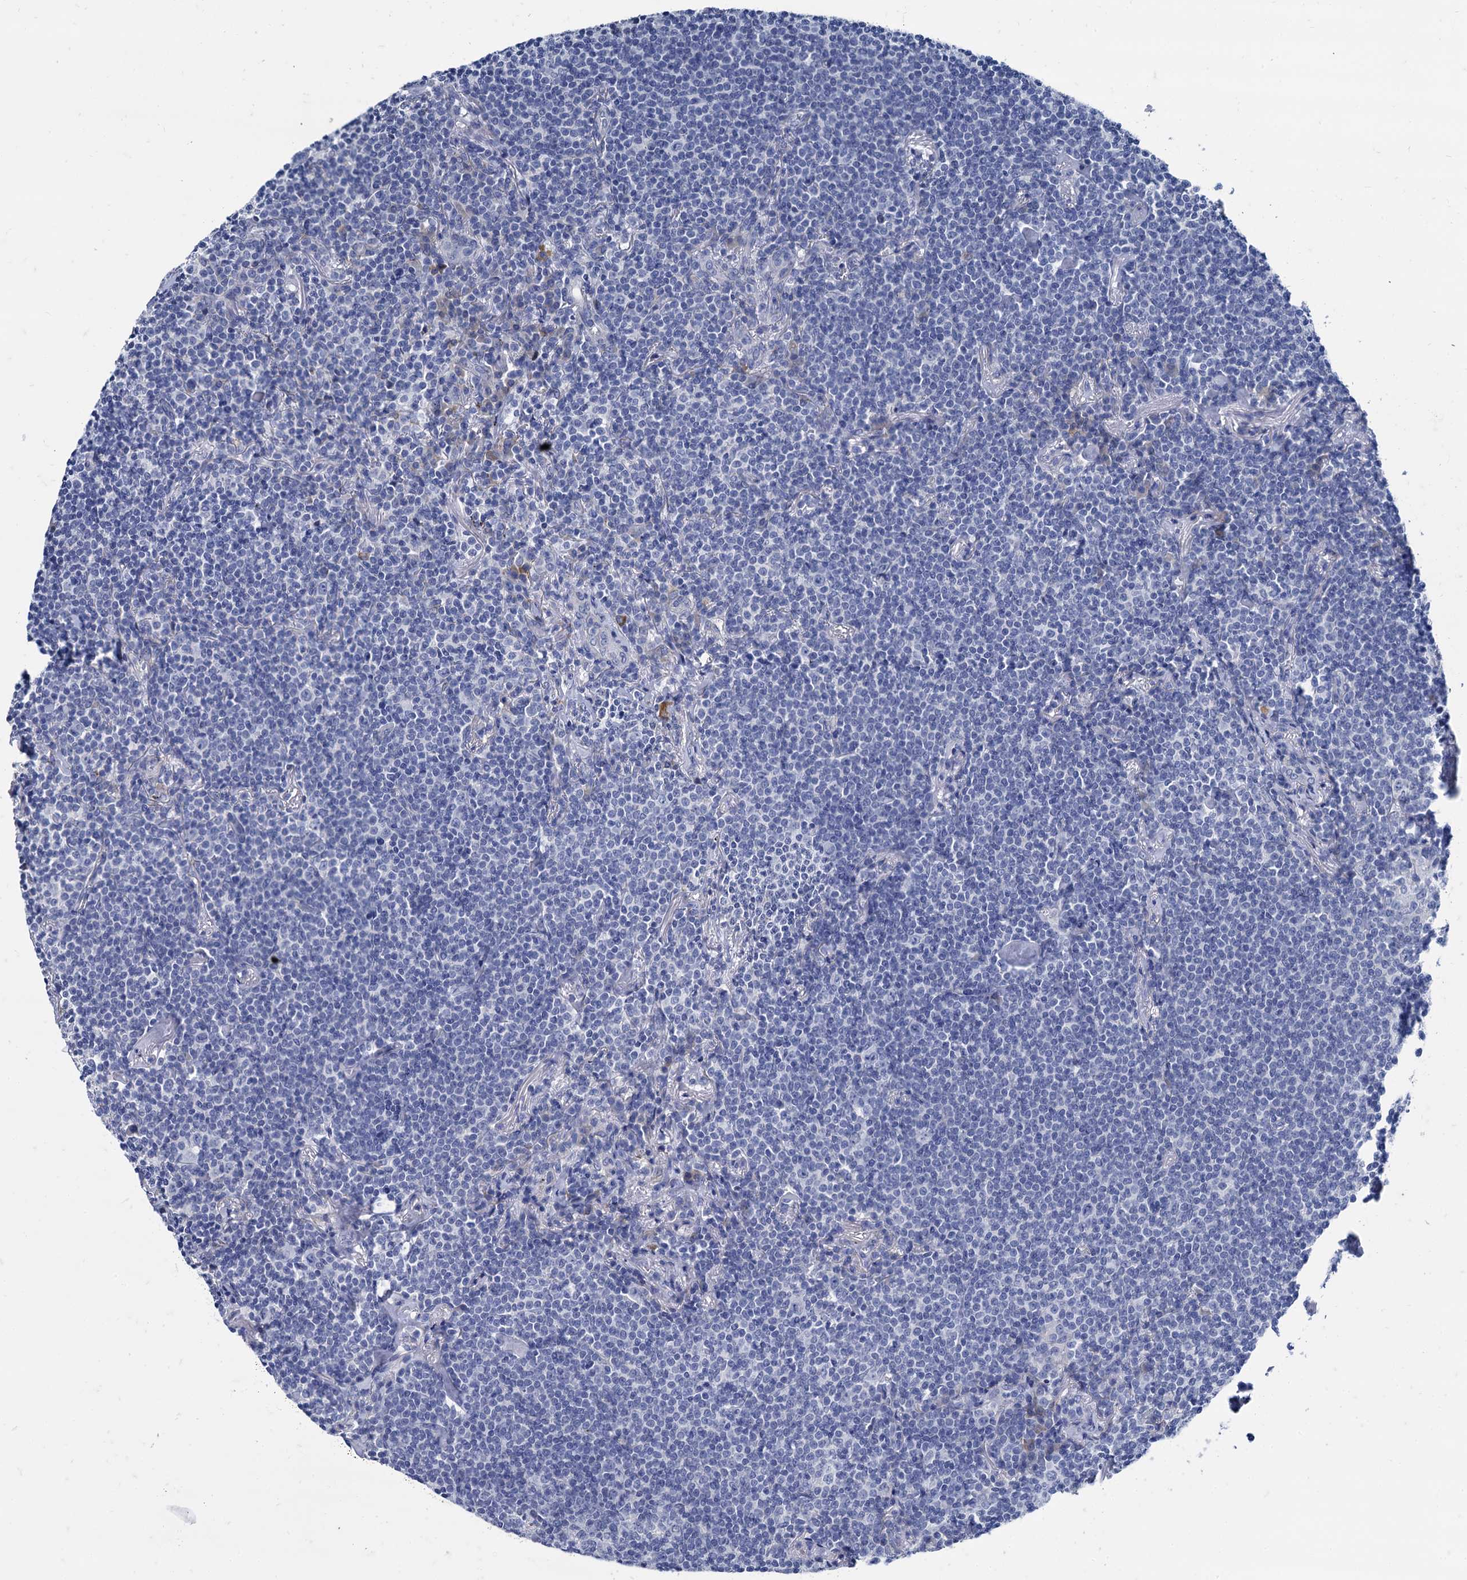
{"staining": {"intensity": "negative", "quantity": "none", "location": "none"}, "tissue": "lymphoma", "cell_type": "Tumor cells", "image_type": "cancer", "snomed": [{"axis": "morphology", "description": "Malignant lymphoma, non-Hodgkin's type, Low grade"}, {"axis": "topography", "description": "Lung"}], "caption": "Human lymphoma stained for a protein using immunohistochemistry (IHC) demonstrates no positivity in tumor cells.", "gene": "FOXR2", "patient": {"sex": "female", "age": 71}}